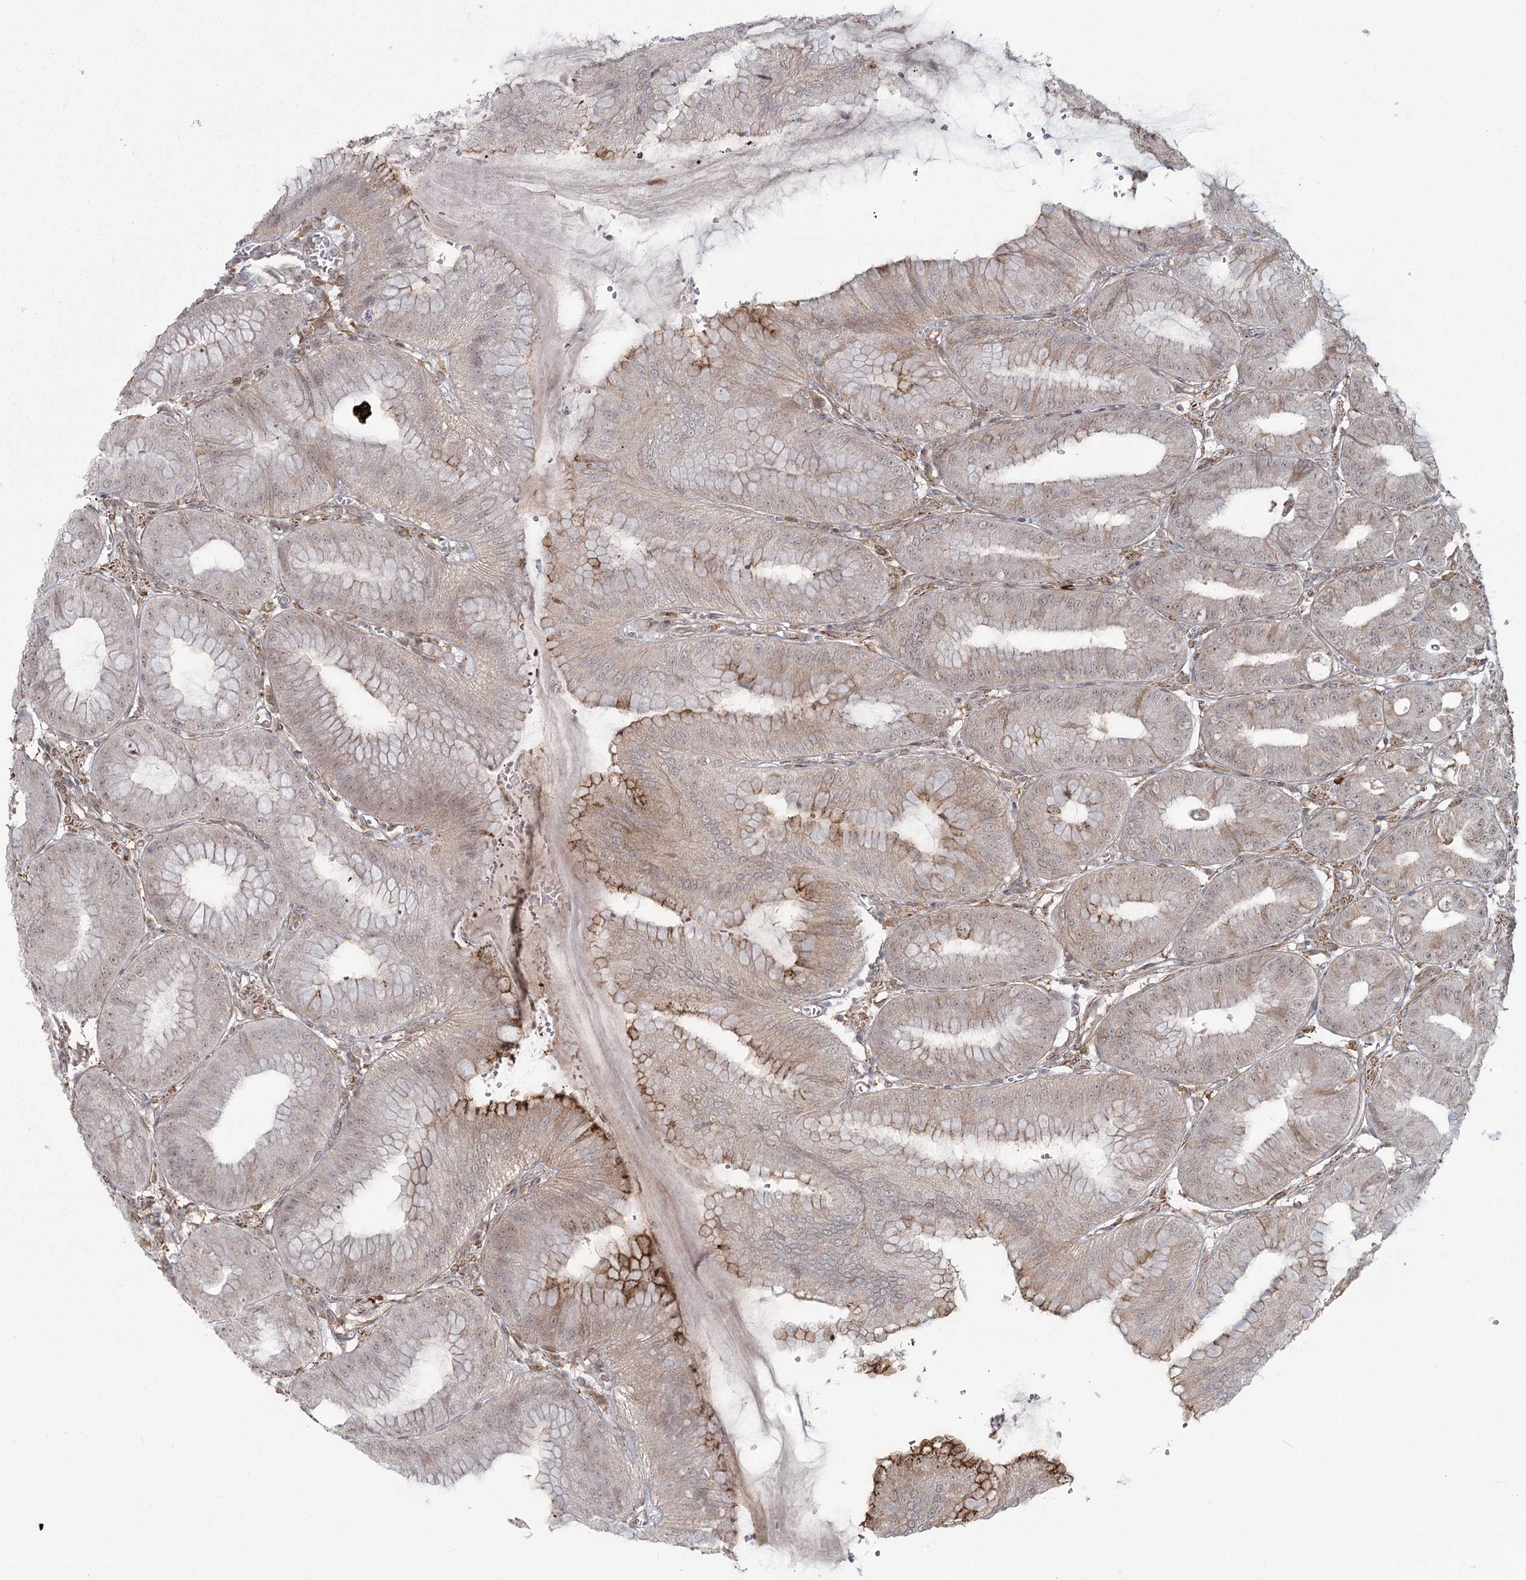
{"staining": {"intensity": "moderate", "quantity": "<25%", "location": "cytoplasmic/membranous,nuclear"}, "tissue": "stomach", "cell_type": "Glandular cells", "image_type": "normal", "snomed": [{"axis": "morphology", "description": "Normal tissue, NOS"}, {"axis": "topography", "description": "Stomach, lower"}], "caption": "High-magnification brightfield microscopy of unremarkable stomach stained with DAB (brown) and counterstained with hematoxylin (blue). glandular cells exhibit moderate cytoplasmic/membranous,nuclear positivity is appreciated in about<25% of cells. (IHC, brightfield microscopy, high magnification).", "gene": "AP2M1", "patient": {"sex": "male", "age": 71}}